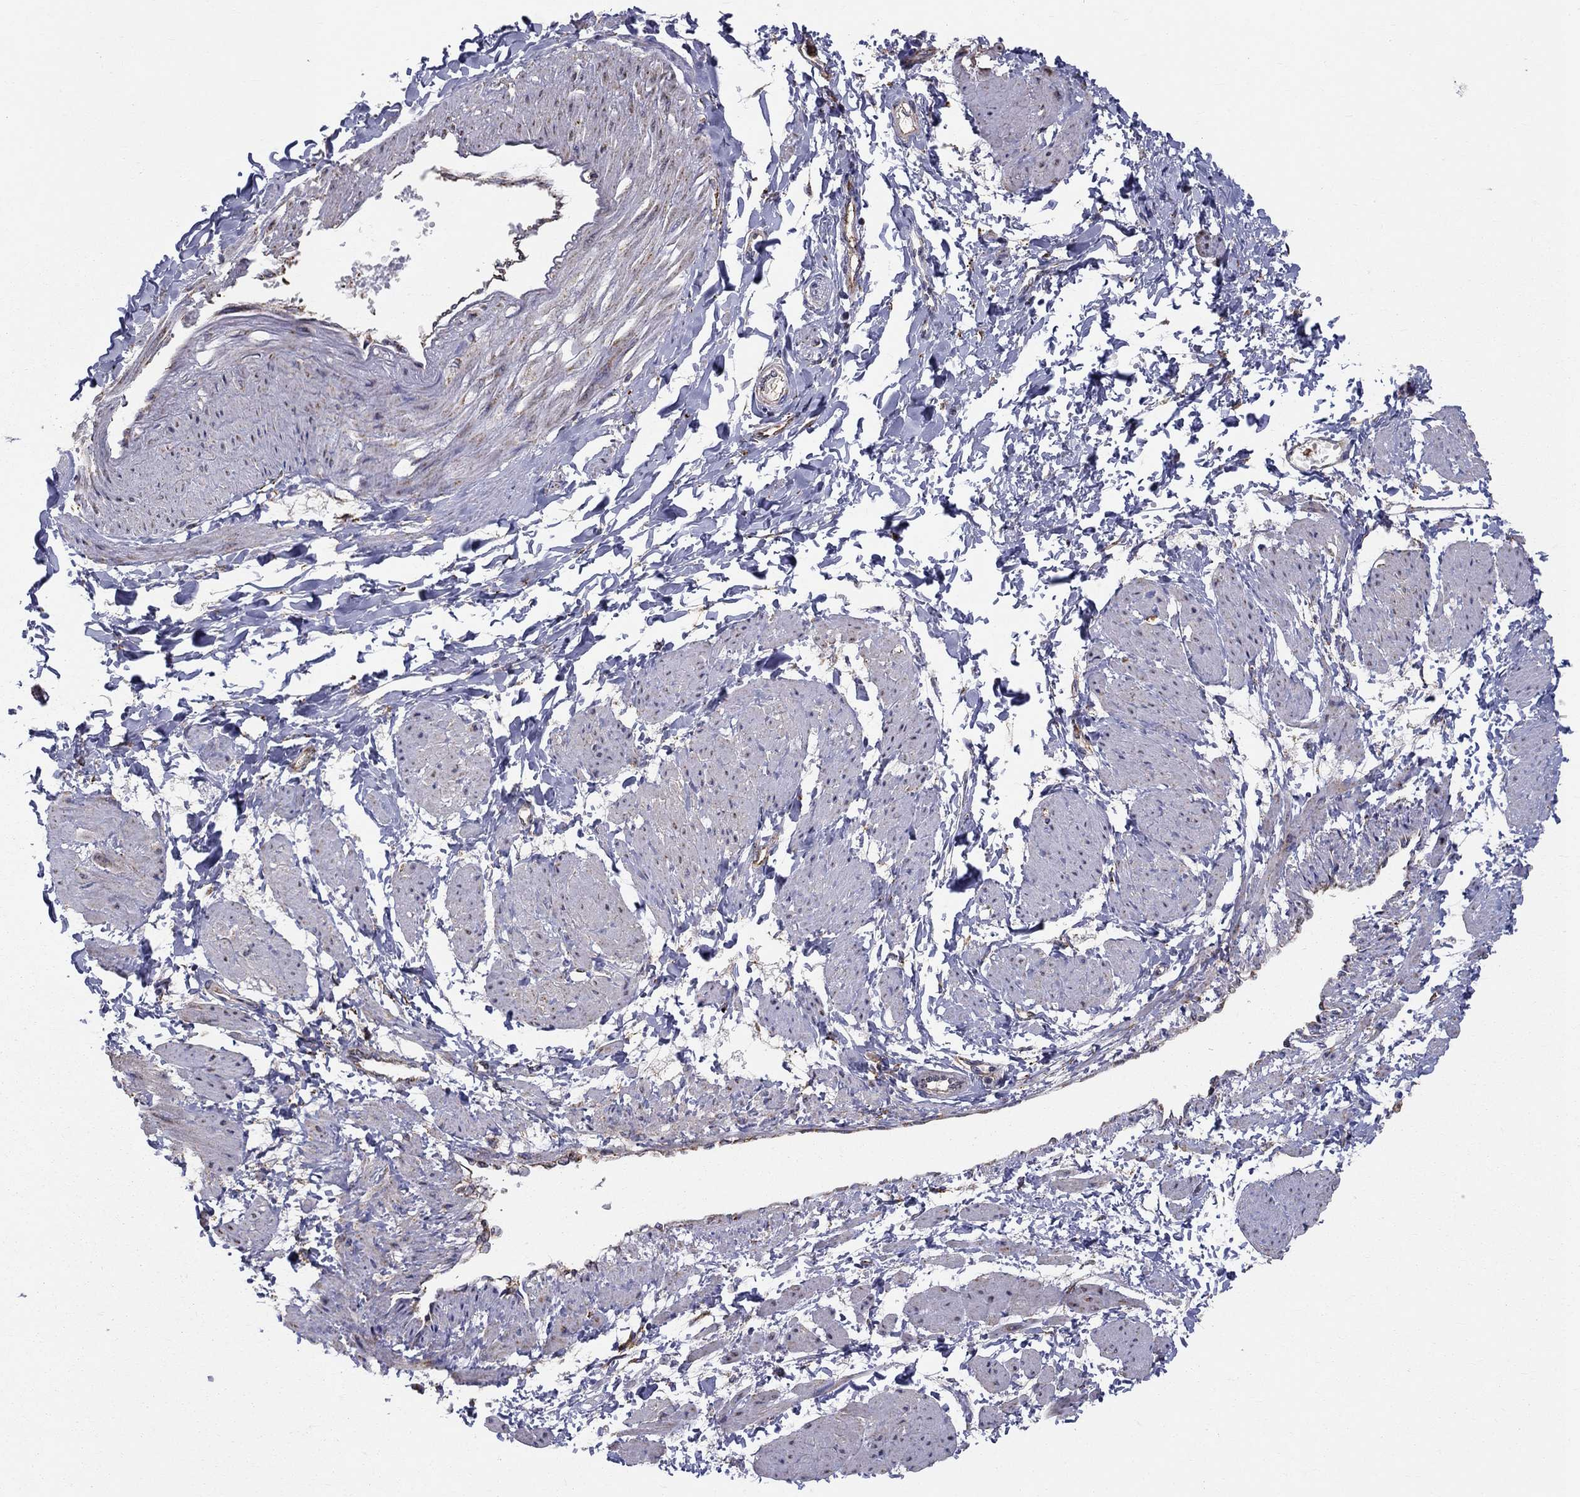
{"staining": {"intensity": "negative", "quantity": "none", "location": "none"}, "tissue": "smooth muscle", "cell_type": "Smooth muscle cells", "image_type": "normal", "snomed": [{"axis": "morphology", "description": "Normal tissue, NOS"}, {"axis": "topography", "description": "Smooth muscle"}, {"axis": "topography", "description": "Uterus"}], "caption": "This is a histopathology image of immunohistochemistry staining of unremarkable smooth muscle, which shows no positivity in smooth muscle cells. (Stains: DAB (3,3'-diaminobenzidine) immunohistochemistry (IHC) with hematoxylin counter stain, Microscopy: brightfield microscopy at high magnification).", "gene": "PRDX4", "patient": {"sex": "female", "age": 39}}